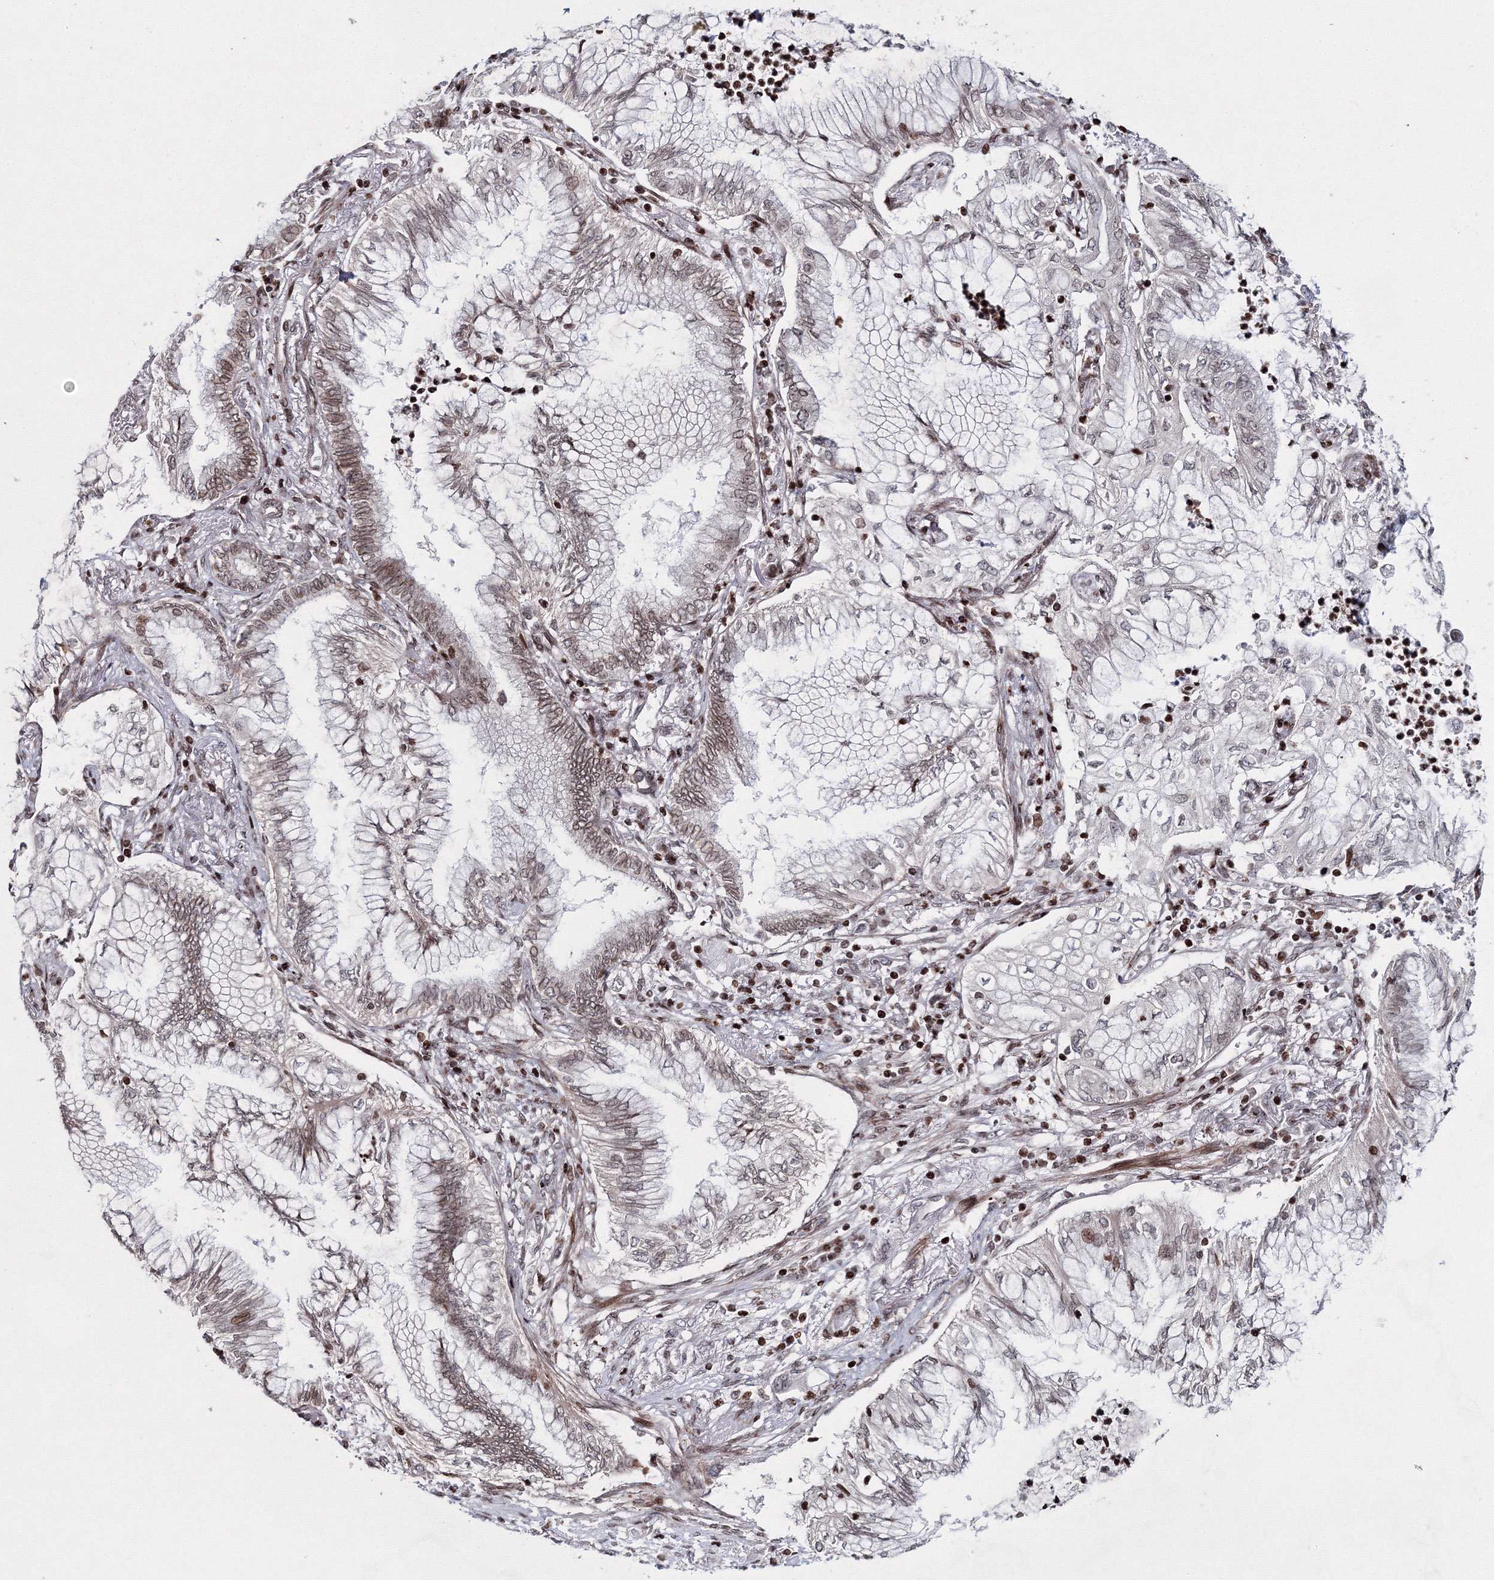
{"staining": {"intensity": "weak", "quantity": "<25%", "location": "nuclear"}, "tissue": "bronchus", "cell_type": "Respiratory epithelial cells", "image_type": "normal", "snomed": [{"axis": "morphology", "description": "Normal tissue, NOS"}, {"axis": "morphology", "description": "Adenocarcinoma, NOS"}, {"axis": "topography", "description": "Bronchus"}, {"axis": "topography", "description": "Lung"}], "caption": "Immunohistochemical staining of benign bronchus reveals no significant expression in respiratory epithelial cells. (Brightfield microscopy of DAB IHC at high magnification).", "gene": "SMIM29", "patient": {"sex": "female", "age": 70}}